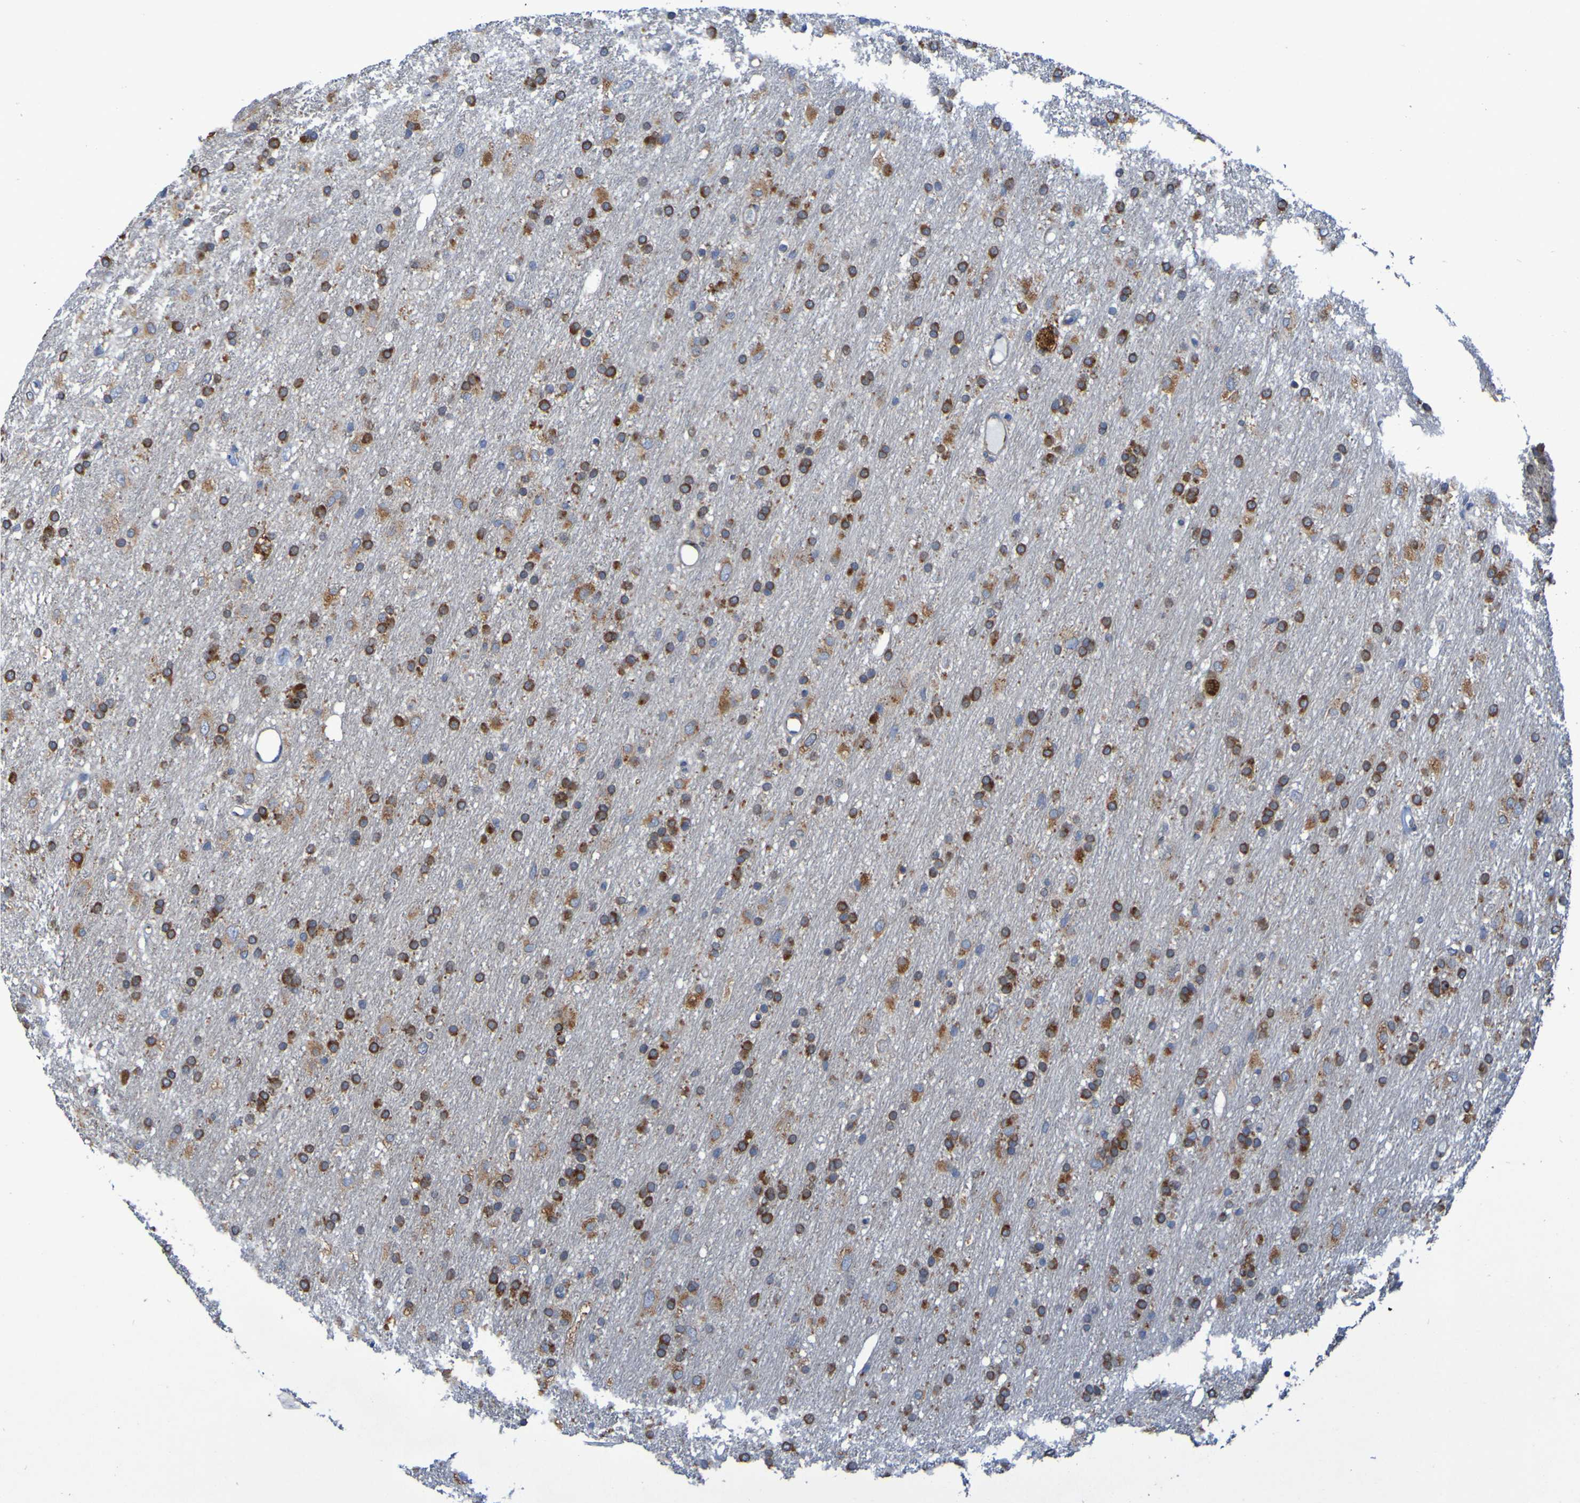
{"staining": {"intensity": "strong", "quantity": ">75%", "location": "cytoplasmic/membranous"}, "tissue": "glioma", "cell_type": "Tumor cells", "image_type": "cancer", "snomed": [{"axis": "morphology", "description": "Glioma, malignant, Low grade"}, {"axis": "topography", "description": "Brain"}], "caption": "IHC image of glioma stained for a protein (brown), which shows high levels of strong cytoplasmic/membranous staining in about >75% of tumor cells.", "gene": "FKBP3", "patient": {"sex": "male", "age": 77}}